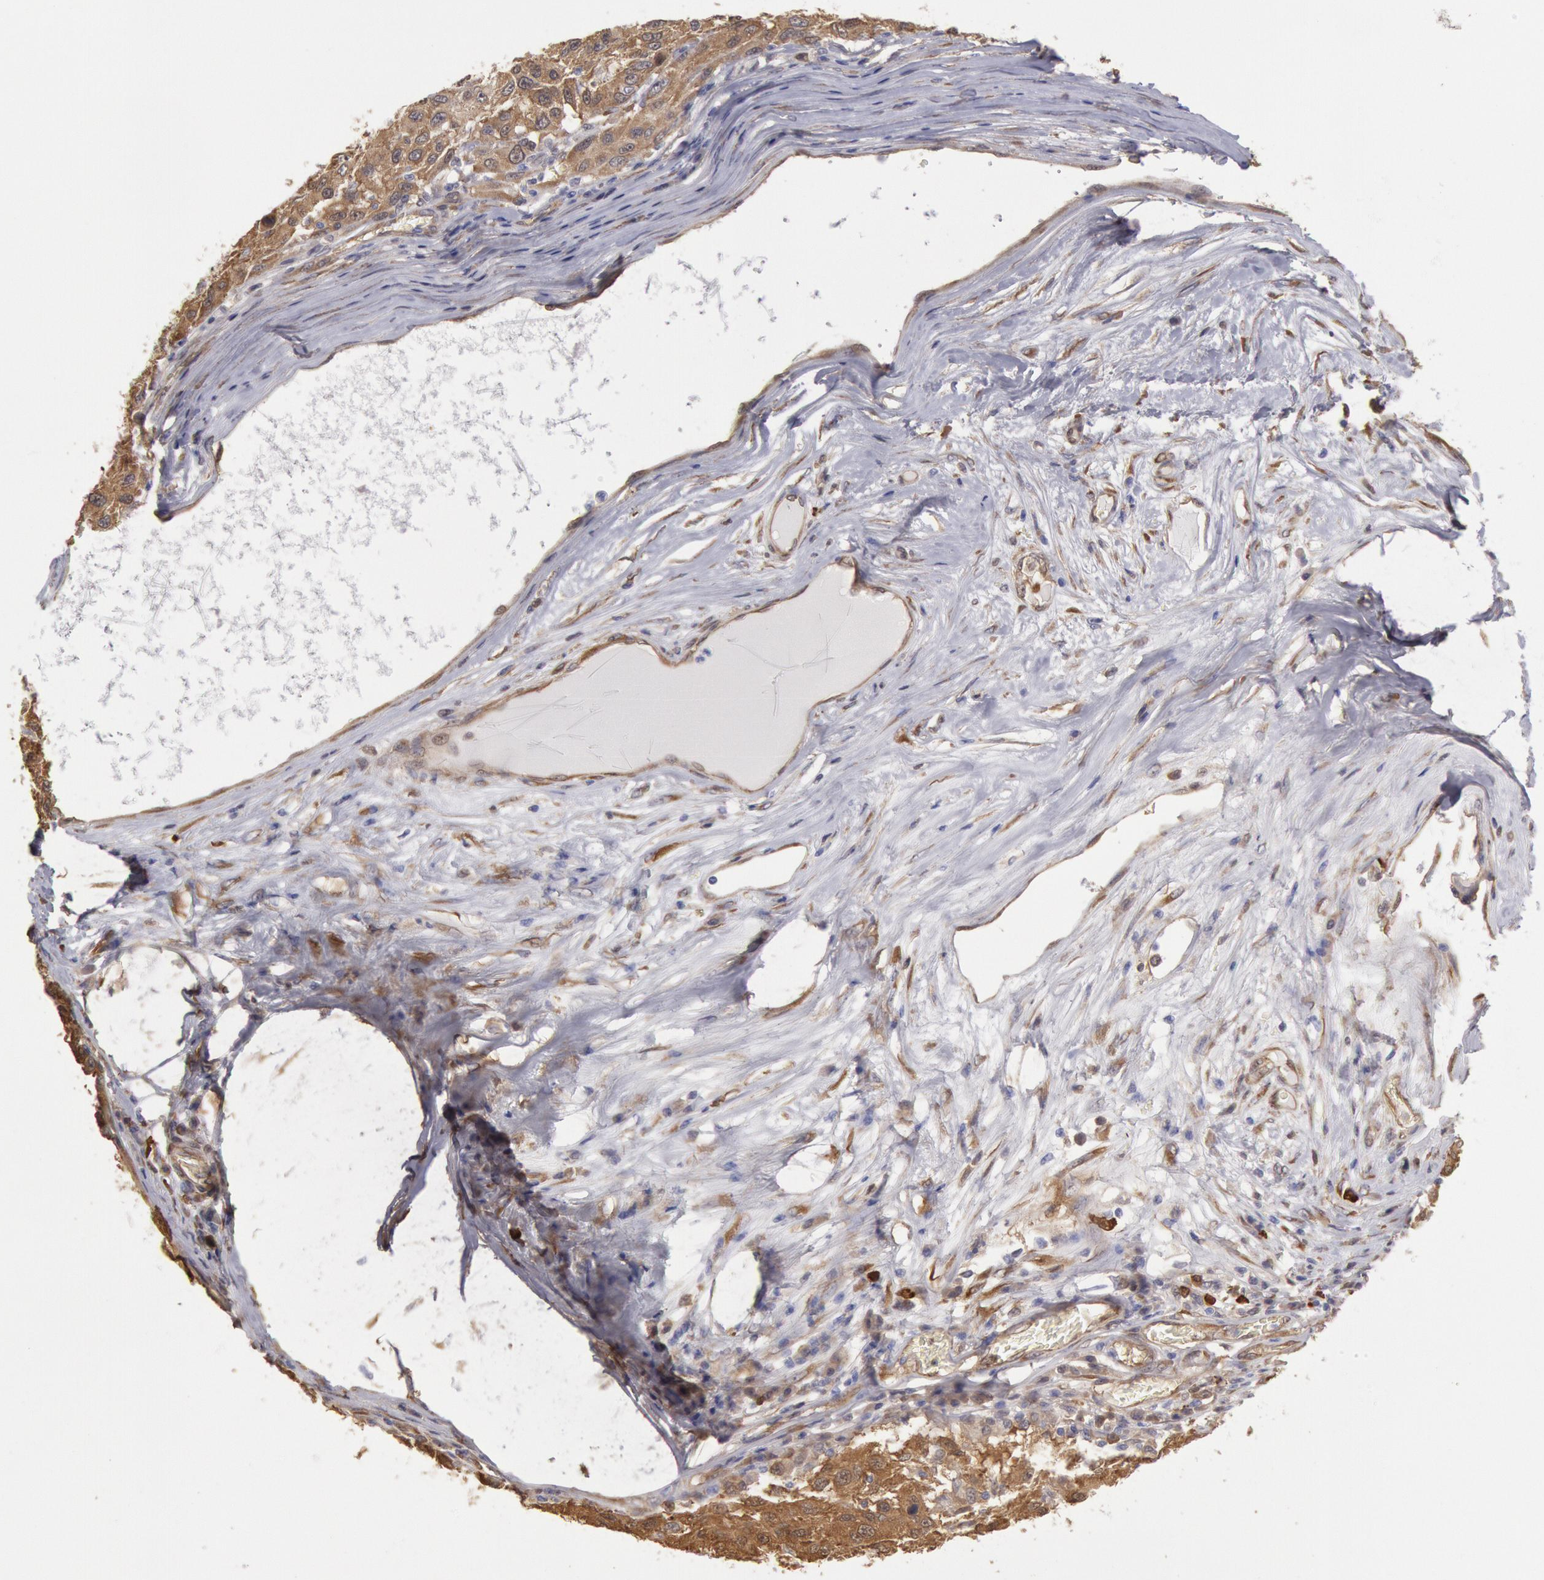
{"staining": {"intensity": "moderate", "quantity": ">75%", "location": "cytoplasmic/membranous"}, "tissue": "melanoma", "cell_type": "Tumor cells", "image_type": "cancer", "snomed": [{"axis": "morphology", "description": "Malignant melanoma, NOS"}, {"axis": "topography", "description": "Skin"}], "caption": "Protein staining of melanoma tissue demonstrates moderate cytoplasmic/membranous positivity in approximately >75% of tumor cells.", "gene": "CCDC50", "patient": {"sex": "female", "age": 77}}